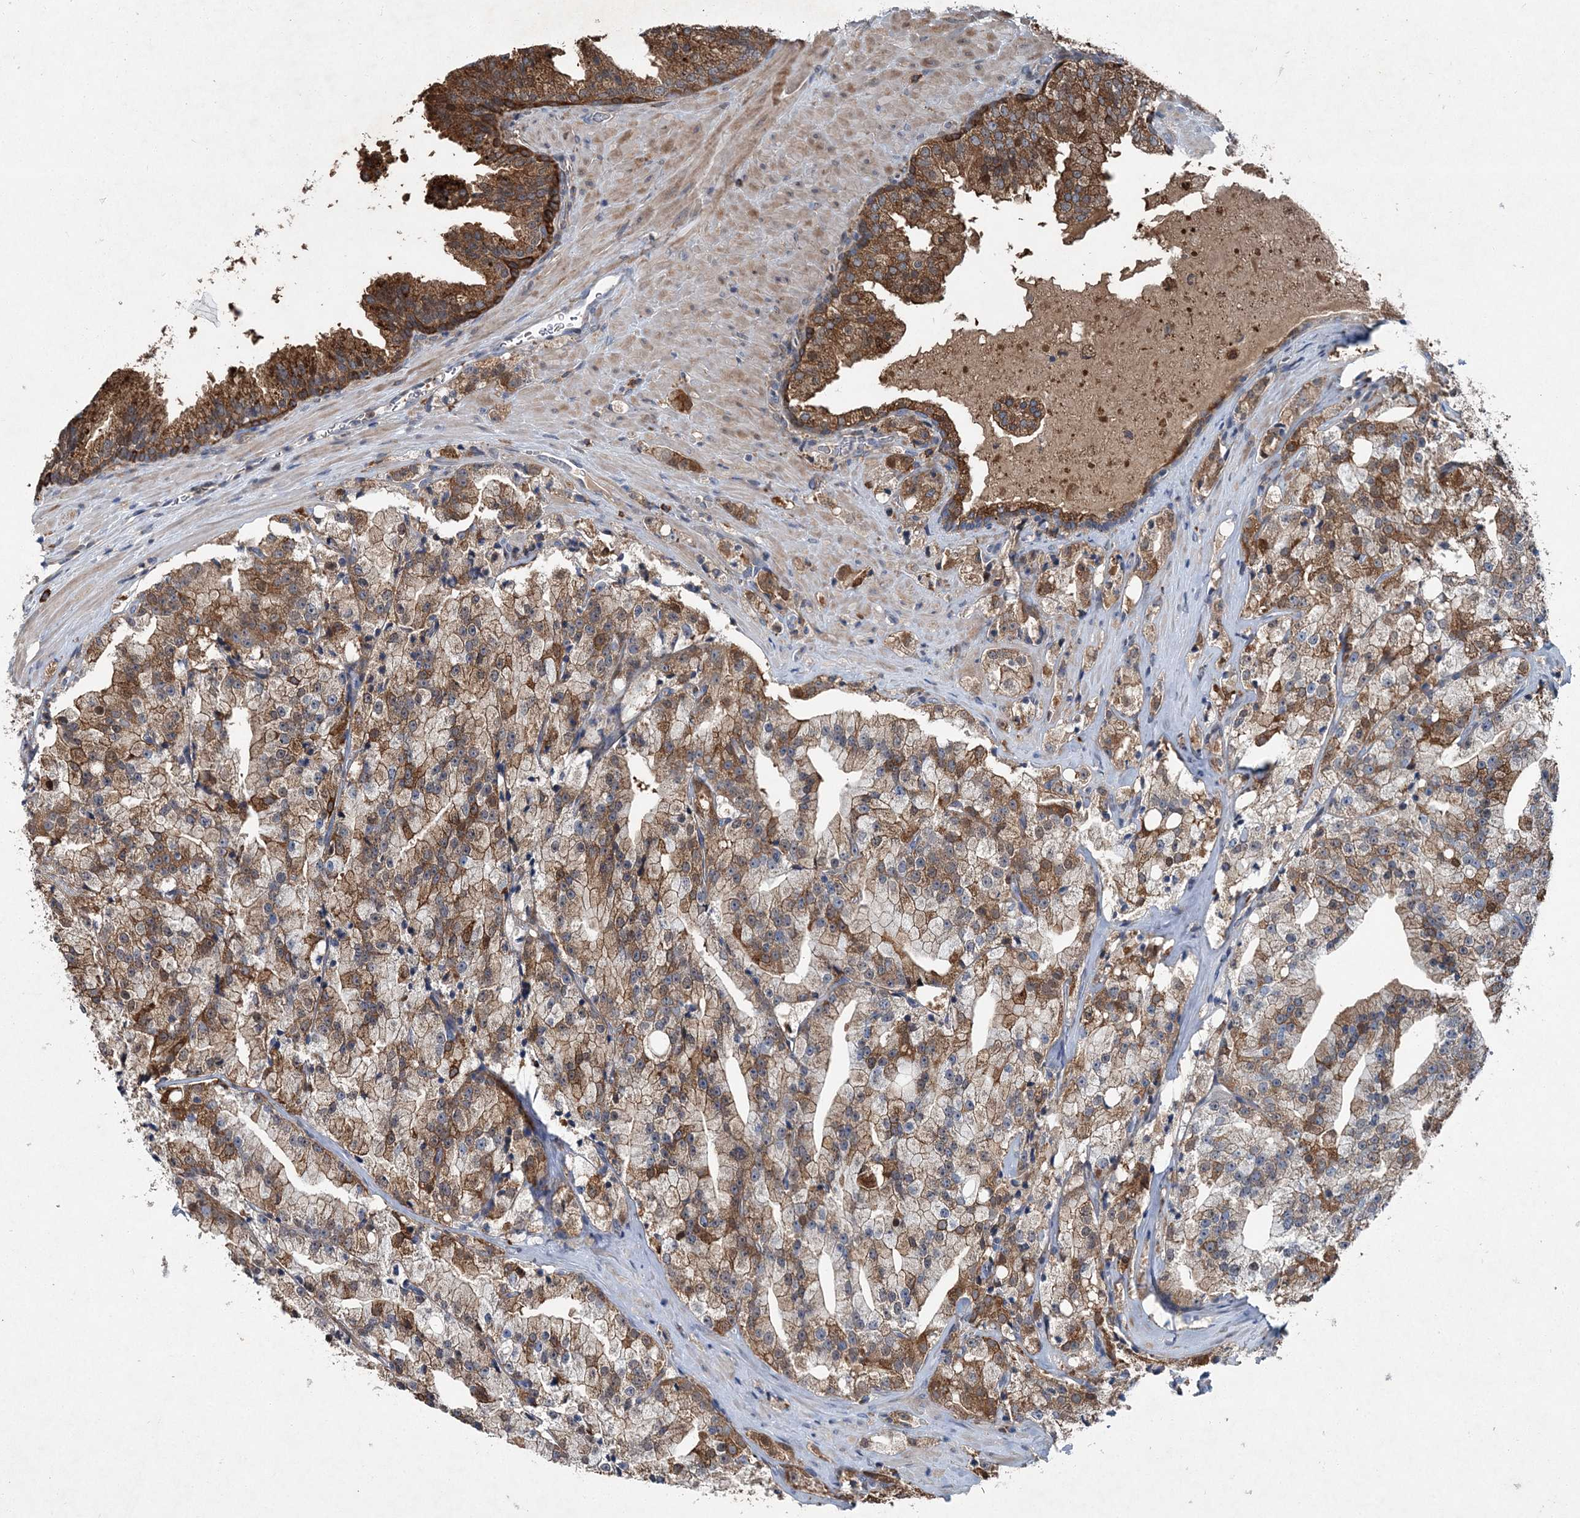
{"staining": {"intensity": "moderate", "quantity": ">75%", "location": "cytoplasmic/membranous"}, "tissue": "prostate cancer", "cell_type": "Tumor cells", "image_type": "cancer", "snomed": [{"axis": "morphology", "description": "Adenocarcinoma, High grade"}, {"axis": "topography", "description": "Prostate"}], "caption": "IHC (DAB) staining of prostate cancer displays moderate cytoplasmic/membranous protein positivity in approximately >75% of tumor cells.", "gene": "SPOPL", "patient": {"sex": "male", "age": 64}}